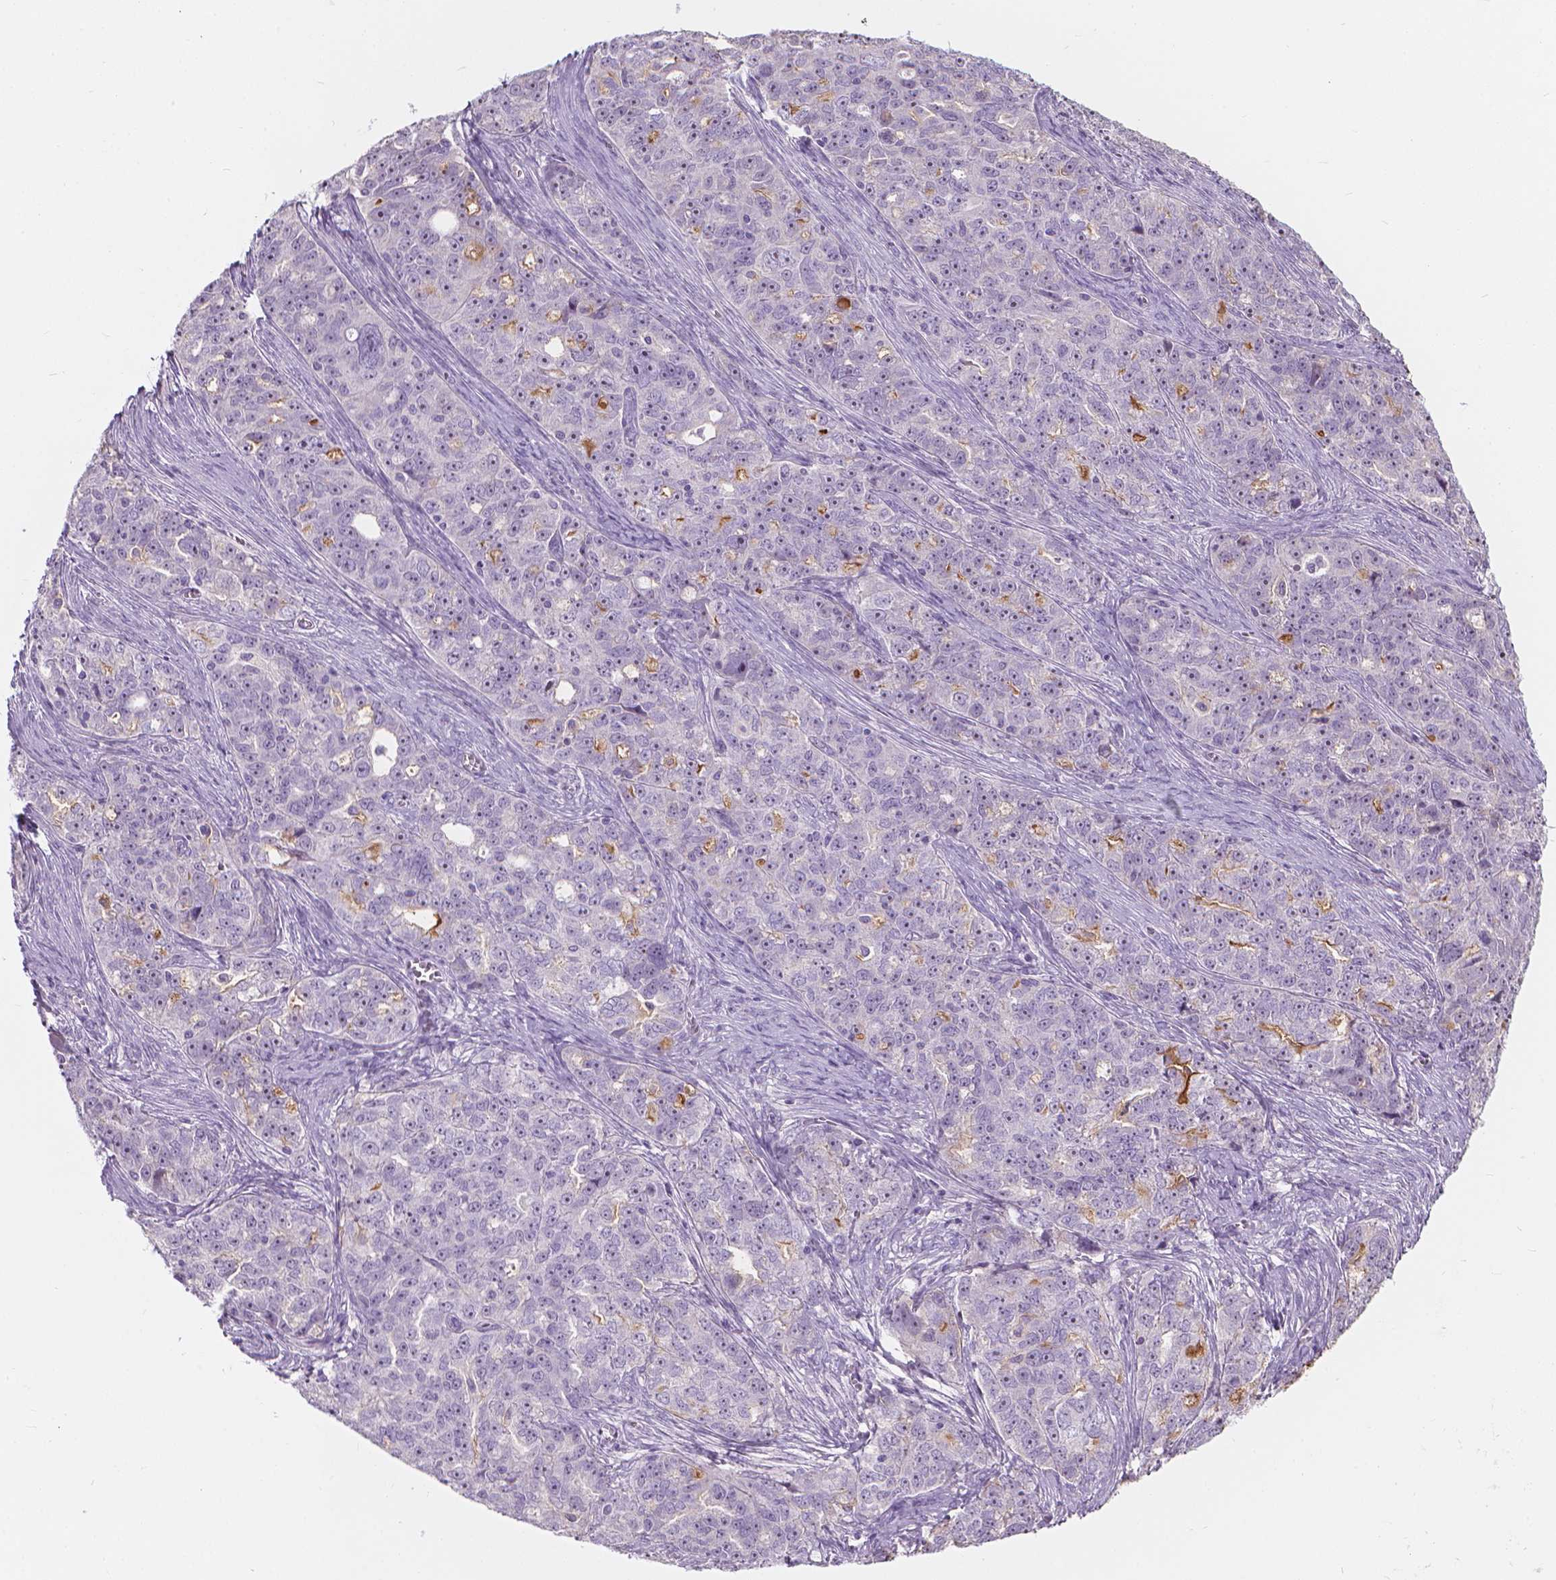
{"staining": {"intensity": "negative", "quantity": "none", "location": "none"}, "tissue": "ovarian cancer", "cell_type": "Tumor cells", "image_type": "cancer", "snomed": [{"axis": "morphology", "description": "Cystadenocarcinoma, serous, NOS"}, {"axis": "topography", "description": "Ovary"}], "caption": "Tumor cells are negative for protein expression in human ovarian cancer (serous cystadenocarcinoma). (DAB (3,3'-diaminobenzidine) immunohistochemistry (IHC) visualized using brightfield microscopy, high magnification).", "gene": "GPRC5A", "patient": {"sex": "female", "age": 51}}